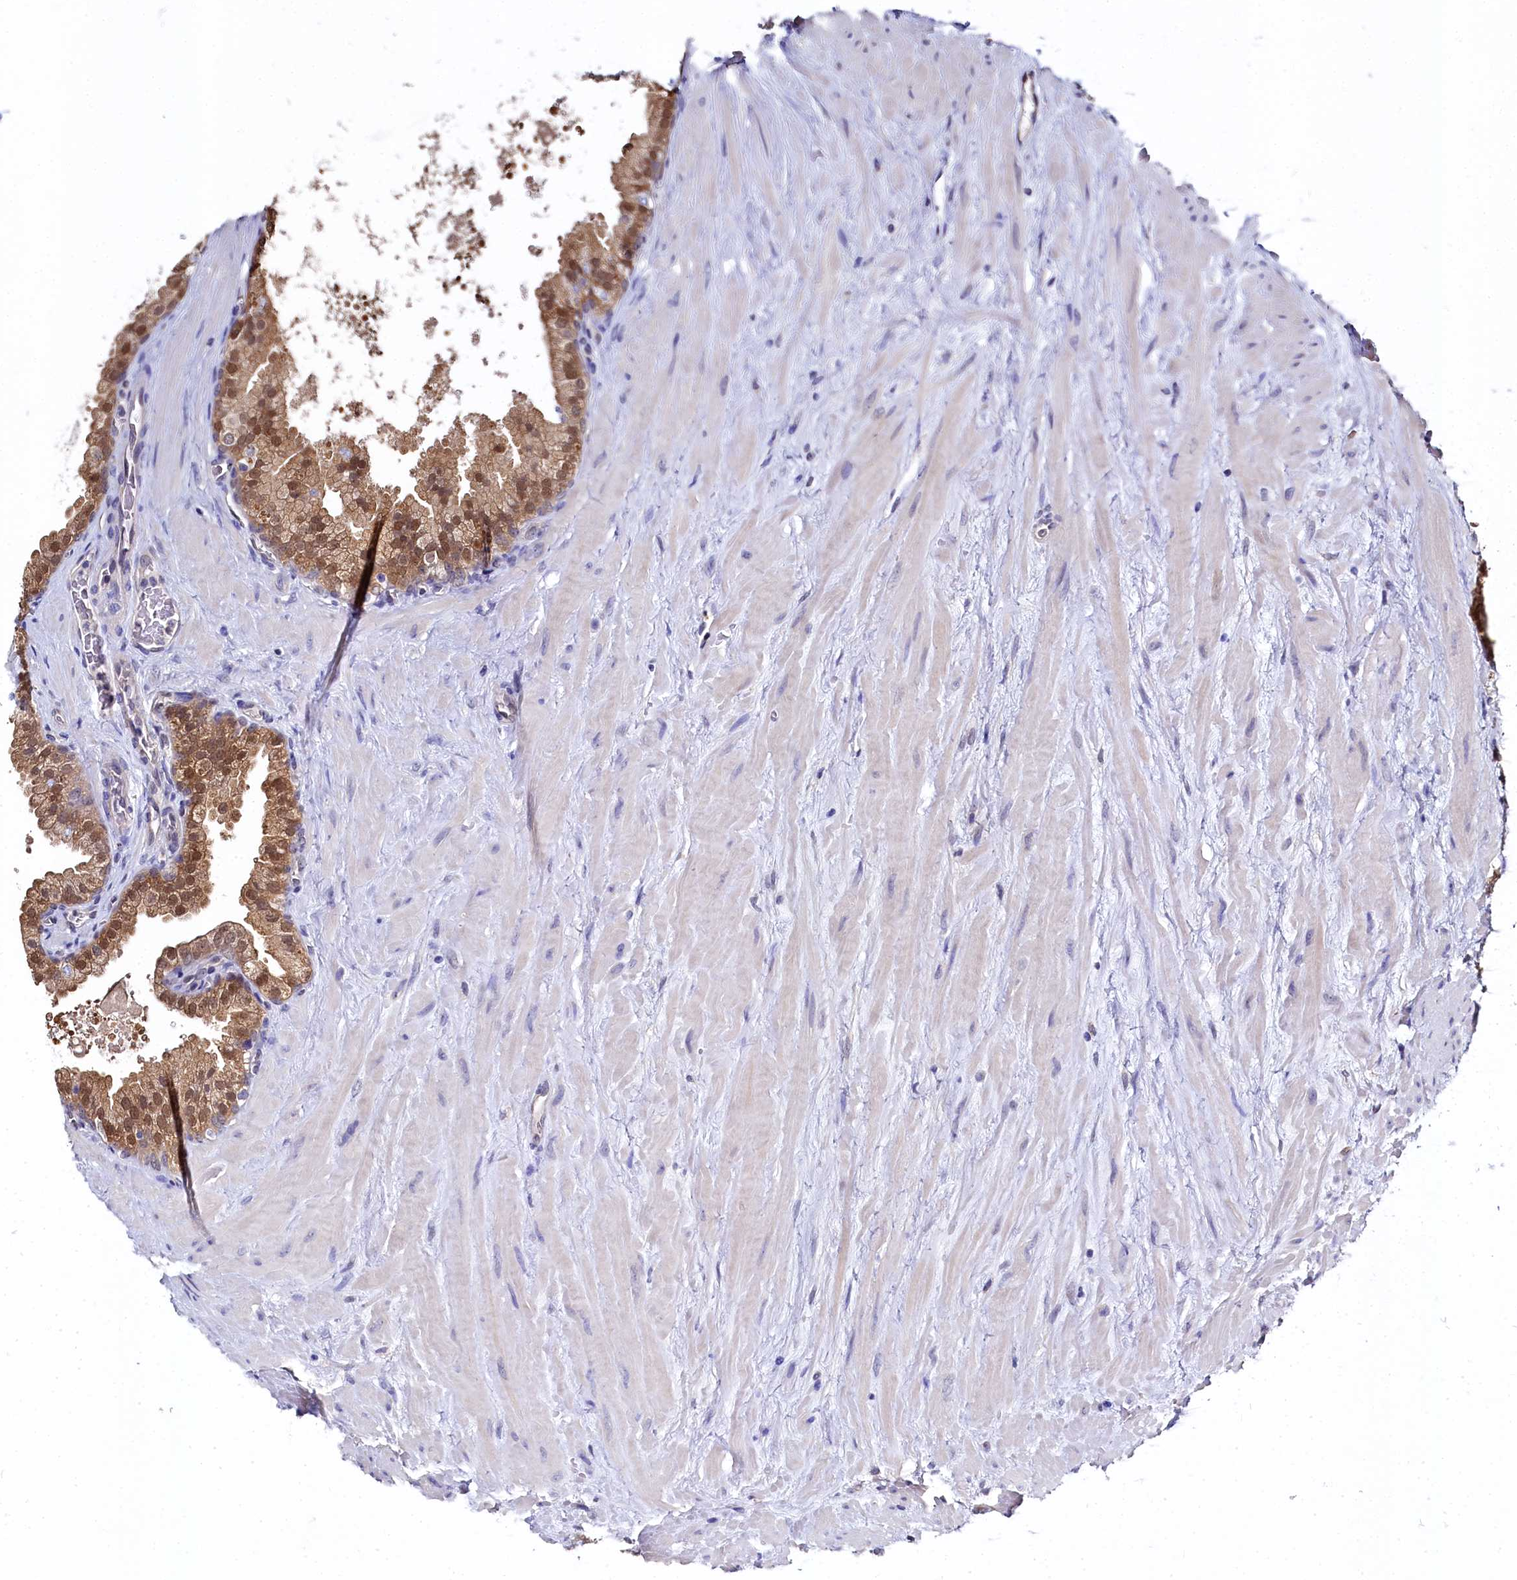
{"staining": {"intensity": "moderate", "quantity": "25%-75%", "location": "cytoplasmic/membranous,nuclear"}, "tissue": "prostate cancer", "cell_type": "Tumor cells", "image_type": "cancer", "snomed": [{"axis": "morphology", "description": "Adenocarcinoma, High grade"}, {"axis": "topography", "description": "Prostate"}], "caption": "Human prostate cancer stained for a protein (brown) reveals moderate cytoplasmic/membranous and nuclear positive positivity in approximately 25%-75% of tumor cells.", "gene": "C11orf54", "patient": {"sex": "male", "age": 65}}